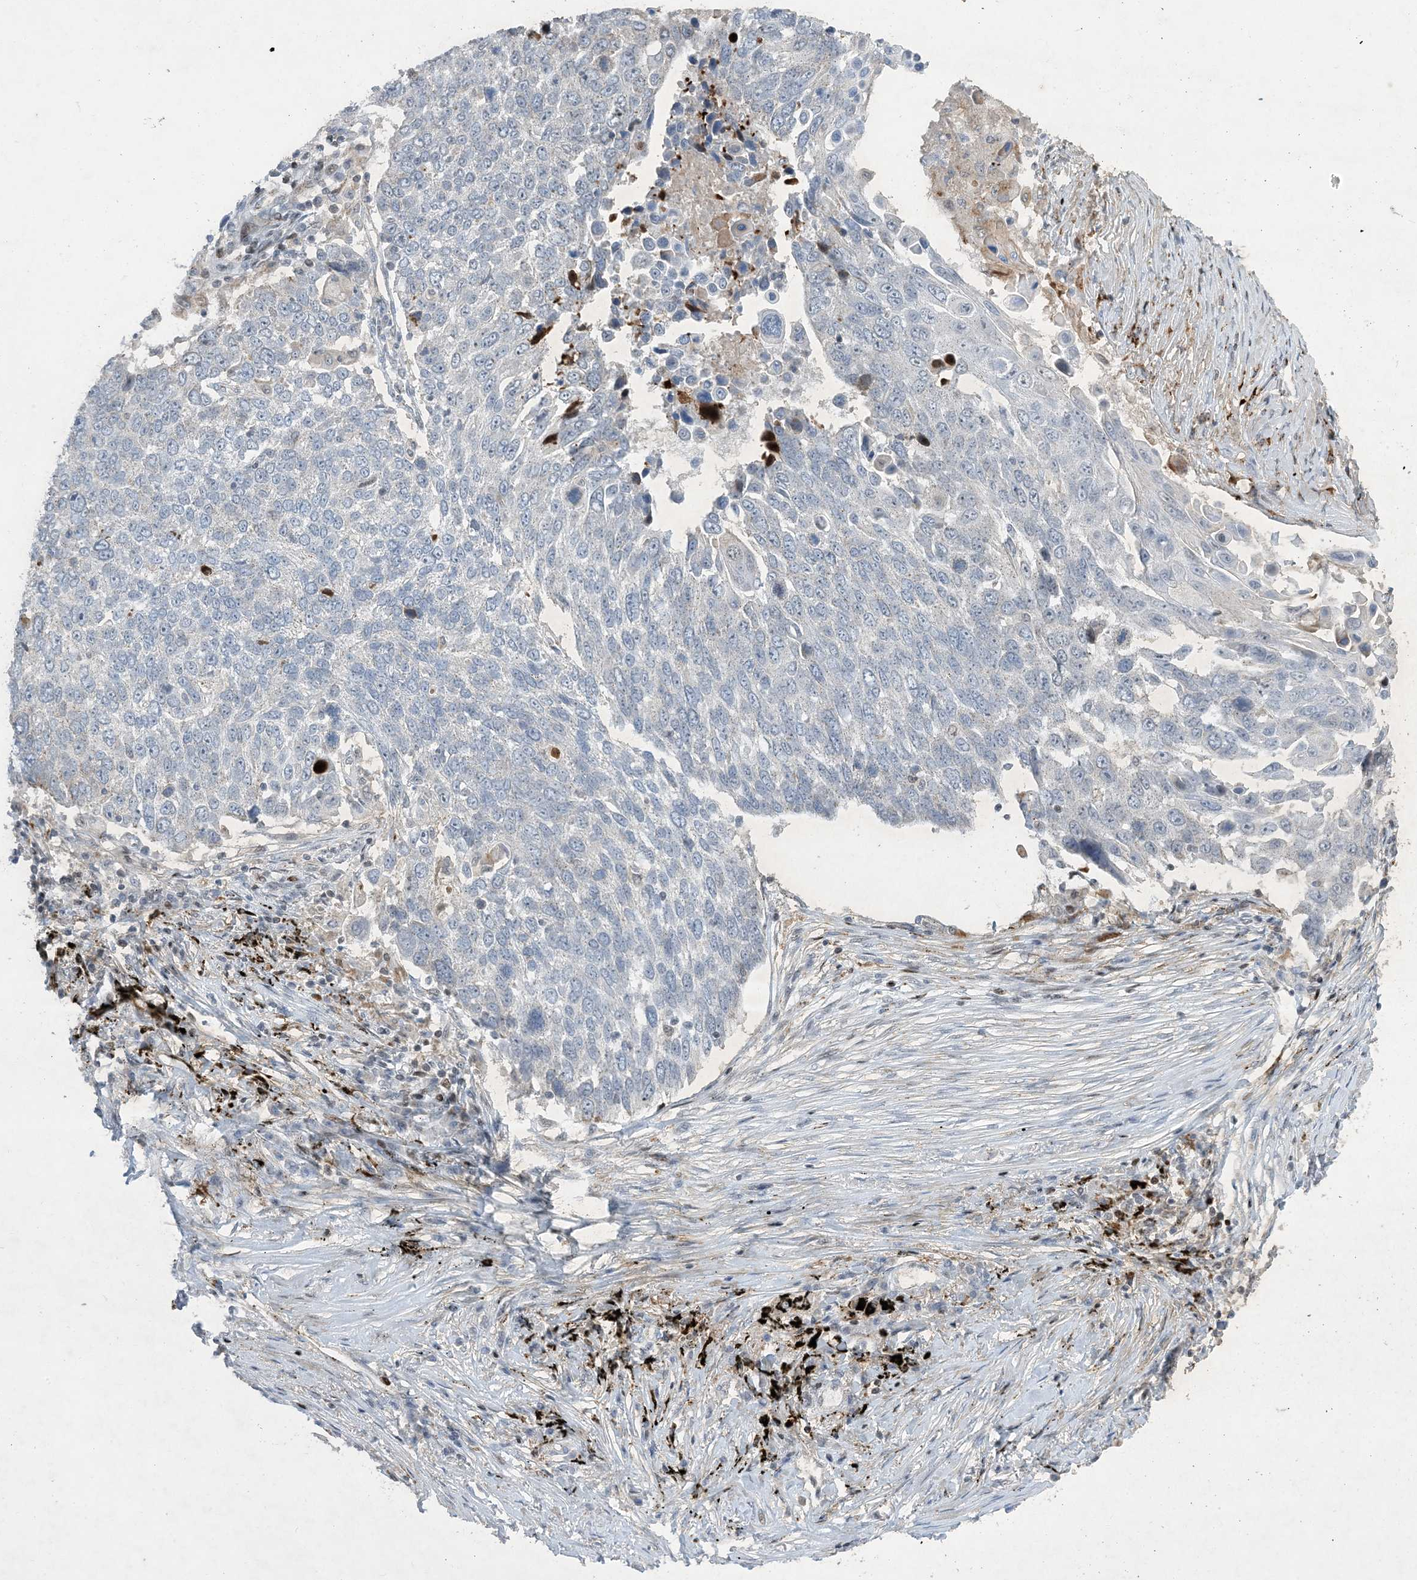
{"staining": {"intensity": "negative", "quantity": "none", "location": "none"}, "tissue": "lung cancer", "cell_type": "Tumor cells", "image_type": "cancer", "snomed": [{"axis": "morphology", "description": "Squamous cell carcinoma, NOS"}, {"axis": "topography", "description": "Lung"}], "caption": "A high-resolution image shows immunohistochemistry (IHC) staining of lung cancer, which displays no significant expression in tumor cells.", "gene": "SLC25A53", "patient": {"sex": "male", "age": 66}}